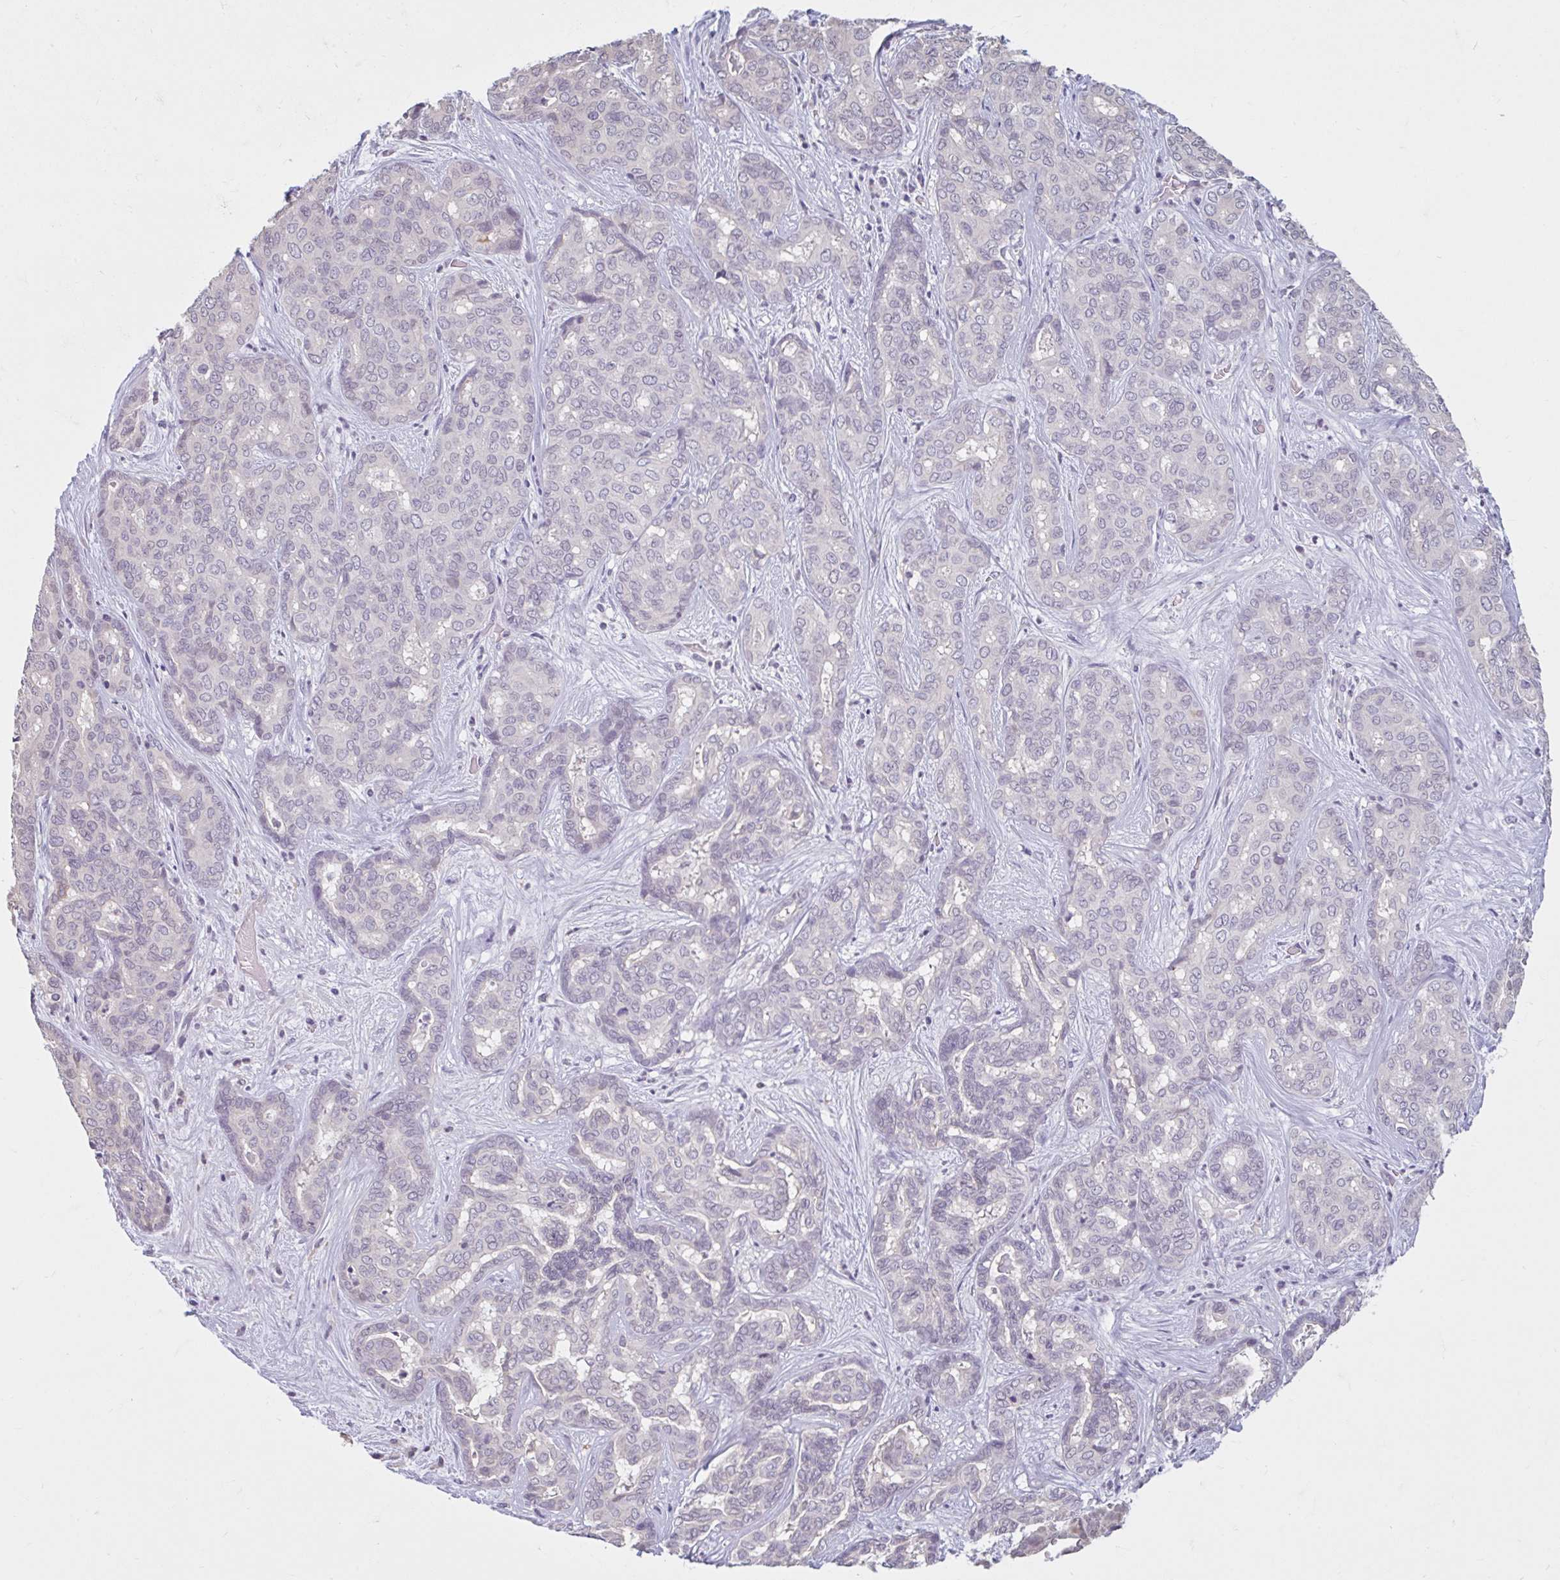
{"staining": {"intensity": "negative", "quantity": "none", "location": "none"}, "tissue": "liver cancer", "cell_type": "Tumor cells", "image_type": "cancer", "snomed": [{"axis": "morphology", "description": "Cholangiocarcinoma"}, {"axis": "topography", "description": "Liver"}], "caption": "An immunohistochemistry histopathology image of liver cancer (cholangiocarcinoma) is shown. There is no staining in tumor cells of liver cancer (cholangiocarcinoma).", "gene": "CDH19", "patient": {"sex": "female", "age": 64}}